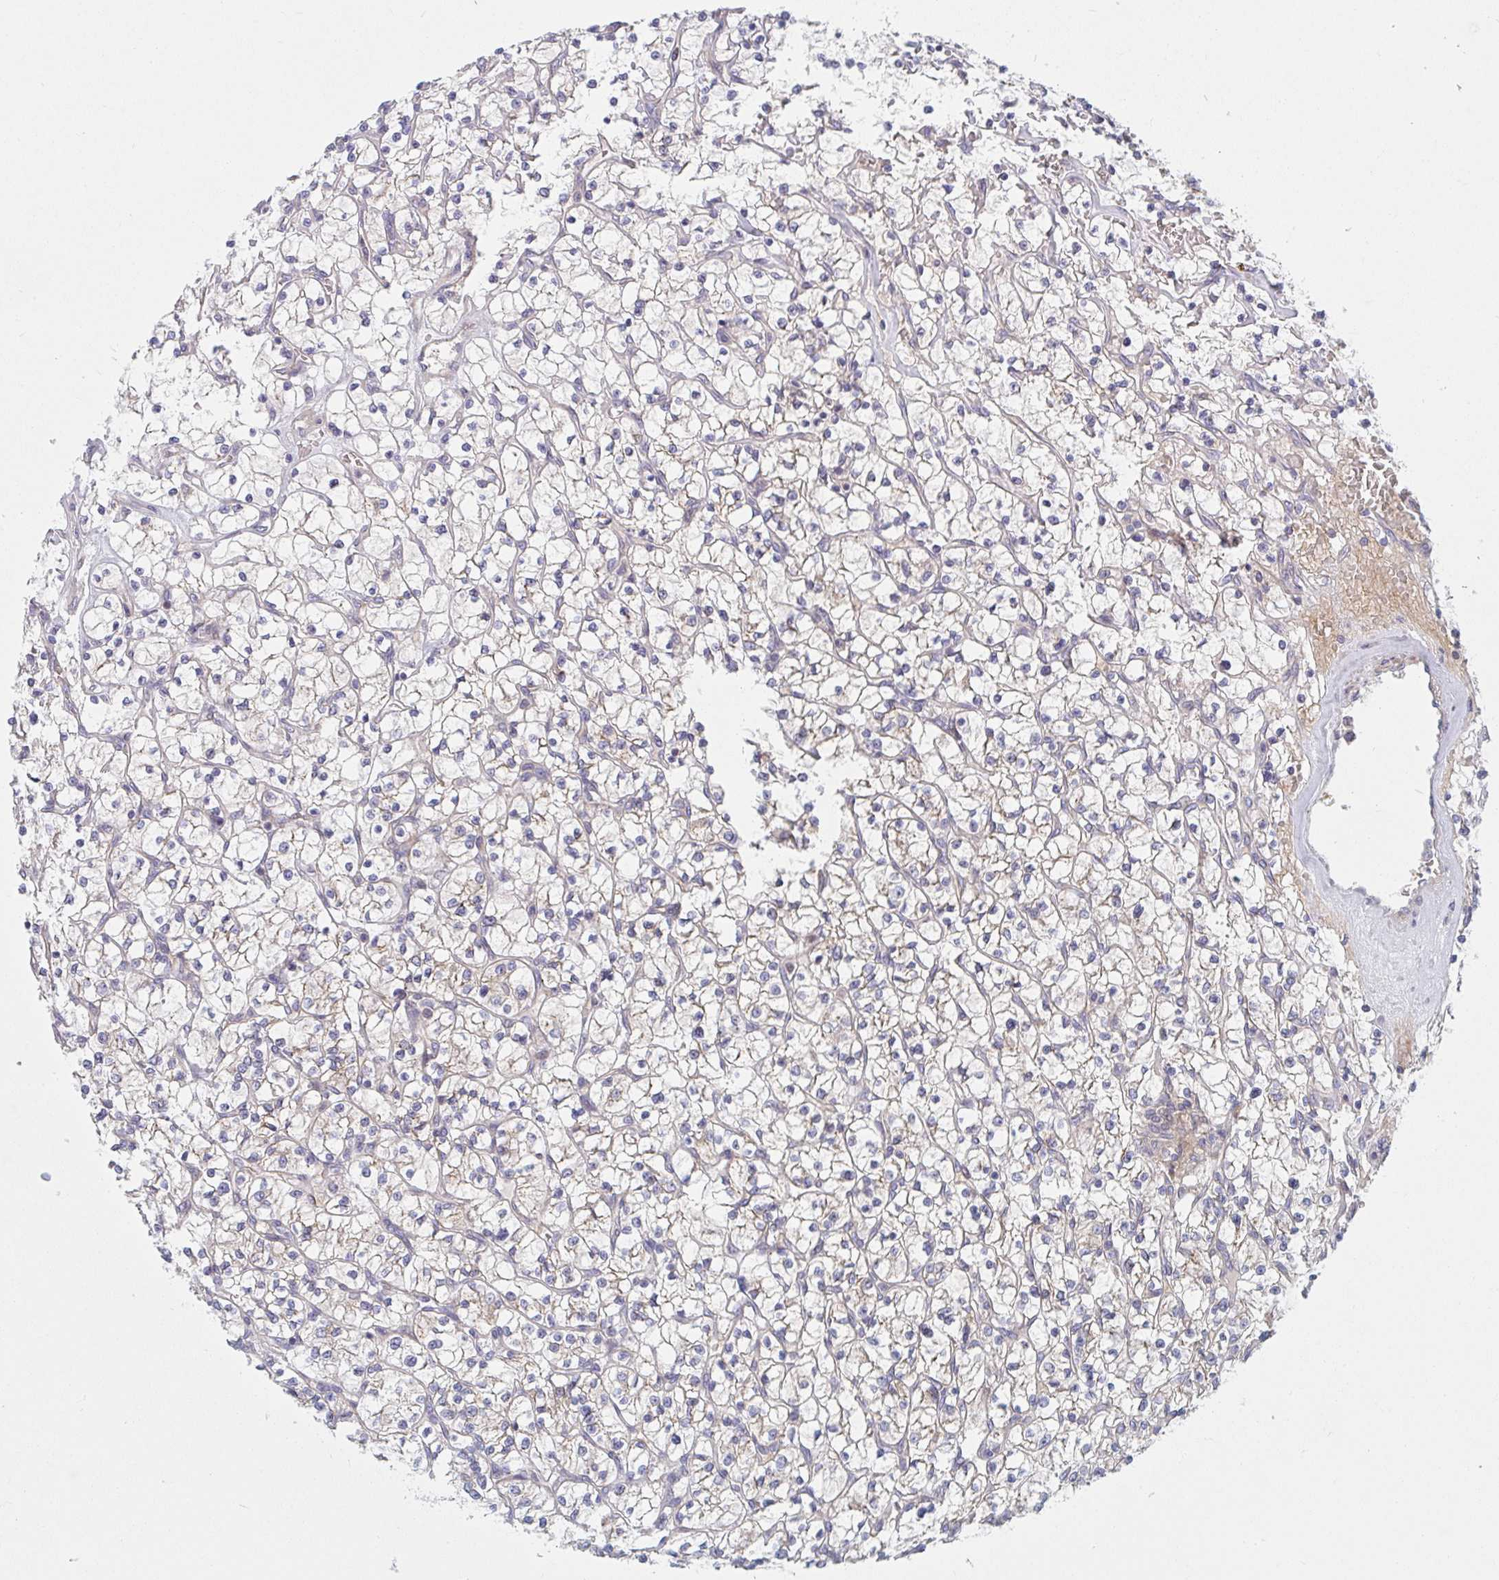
{"staining": {"intensity": "weak", "quantity": "25%-75%", "location": "cytoplasmic/membranous"}, "tissue": "renal cancer", "cell_type": "Tumor cells", "image_type": "cancer", "snomed": [{"axis": "morphology", "description": "Adenocarcinoma, NOS"}, {"axis": "topography", "description": "Kidney"}], "caption": "Renal cancer tissue demonstrates weak cytoplasmic/membranous staining in approximately 25%-75% of tumor cells (DAB (3,3'-diaminobenzidine) = brown stain, brightfield microscopy at high magnification).", "gene": "TNFSF4", "patient": {"sex": "female", "age": 64}}